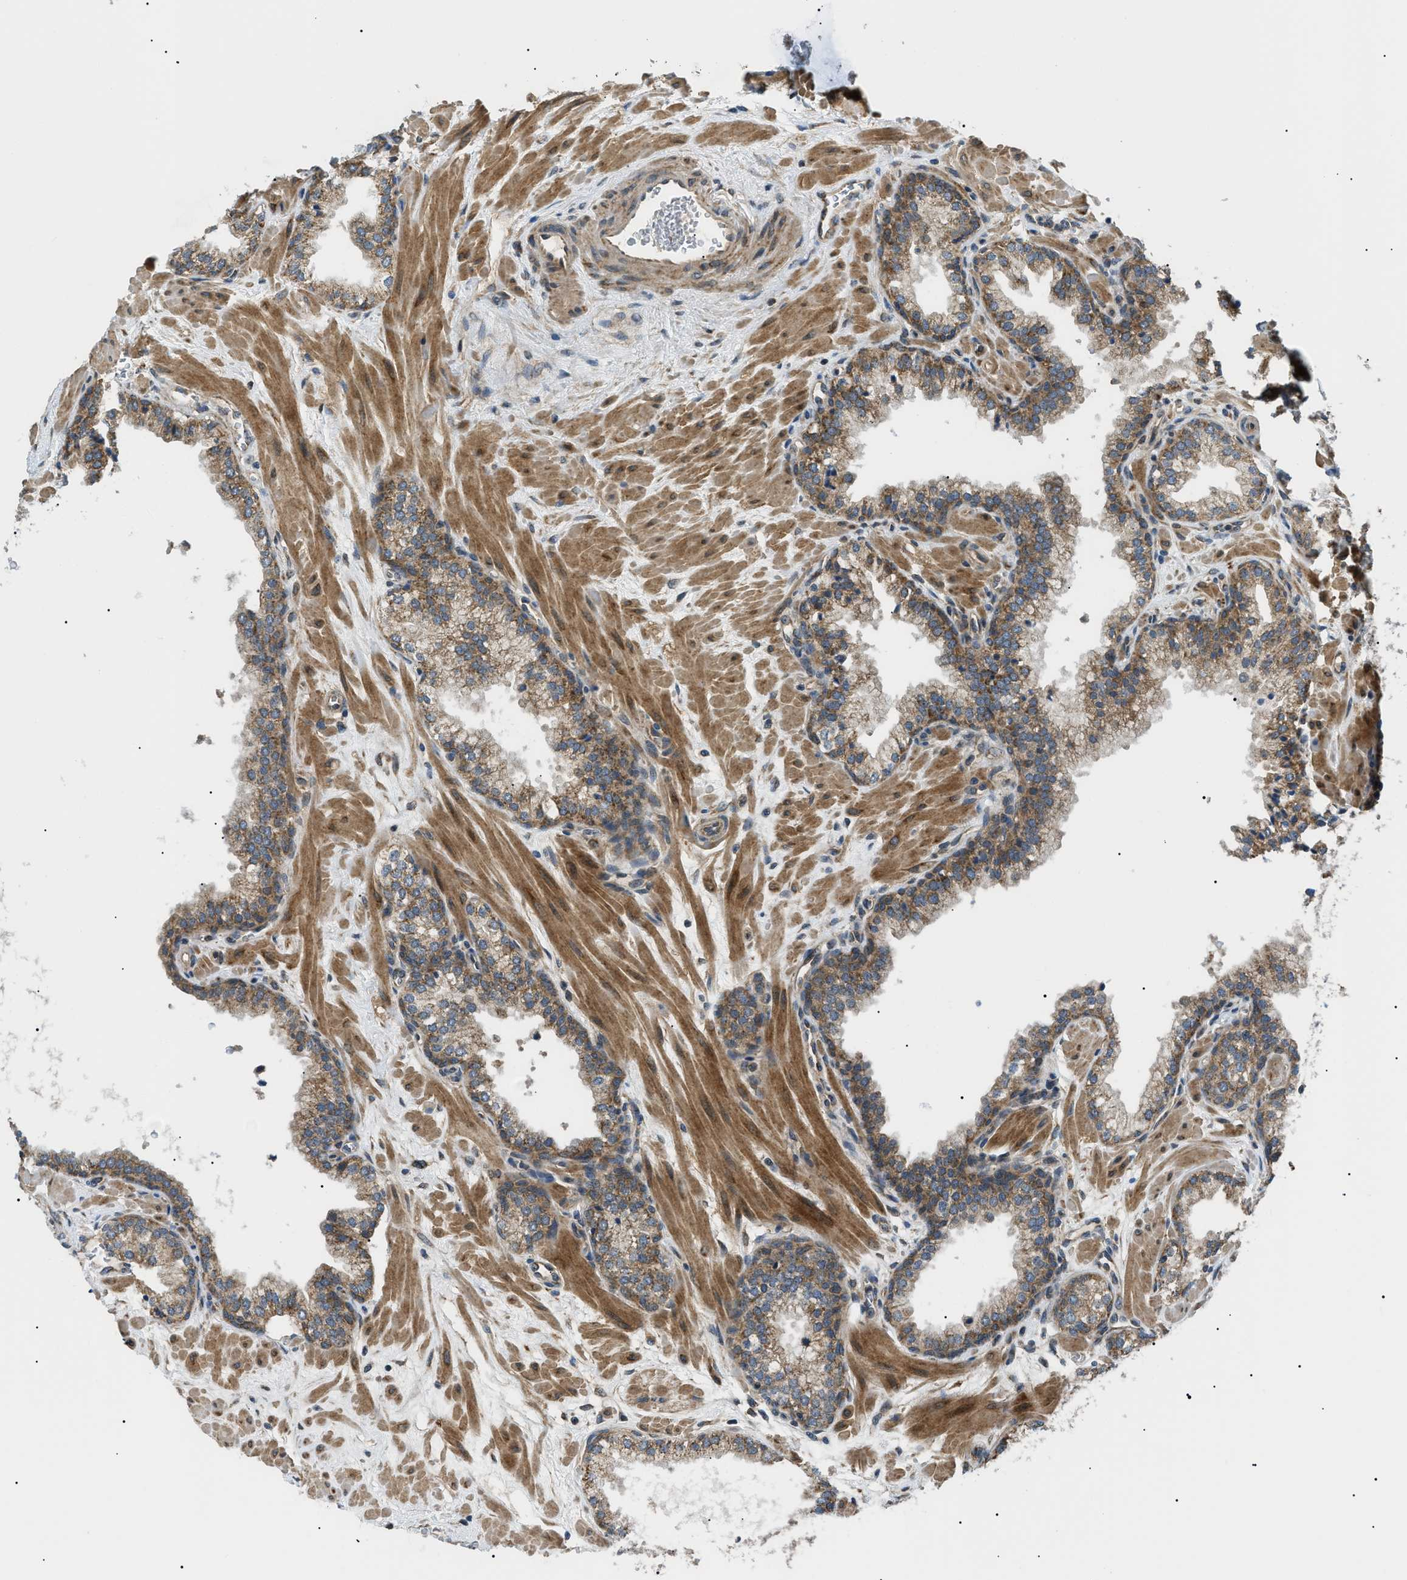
{"staining": {"intensity": "moderate", "quantity": ">75%", "location": "cytoplasmic/membranous"}, "tissue": "prostate", "cell_type": "Glandular cells", "image_type": "normal", "snomed": [{"axis": "morphology", "description": "Normal tissue, NOS"}, {"axis": "morphology", "description": "Urothelial carcinoma, Low grade"}, {"axis": "topography", "description": "Urinary bladder"}, {"axis": "topography", "description": "Prostate"}], "caption": "Immunohistochemical staining of normal prostate shows moderate cytoplasmic/membranous protein expression in about >75% of glandular cells. The staining is performed using DAB (3,3'-diaminobenzidine) brown chromogen to label protein expression. The nuclei are counter-stained blue using hematoxylin.", "gene": "SRPK1", "patient": {"sex": "male", "age": 60}}